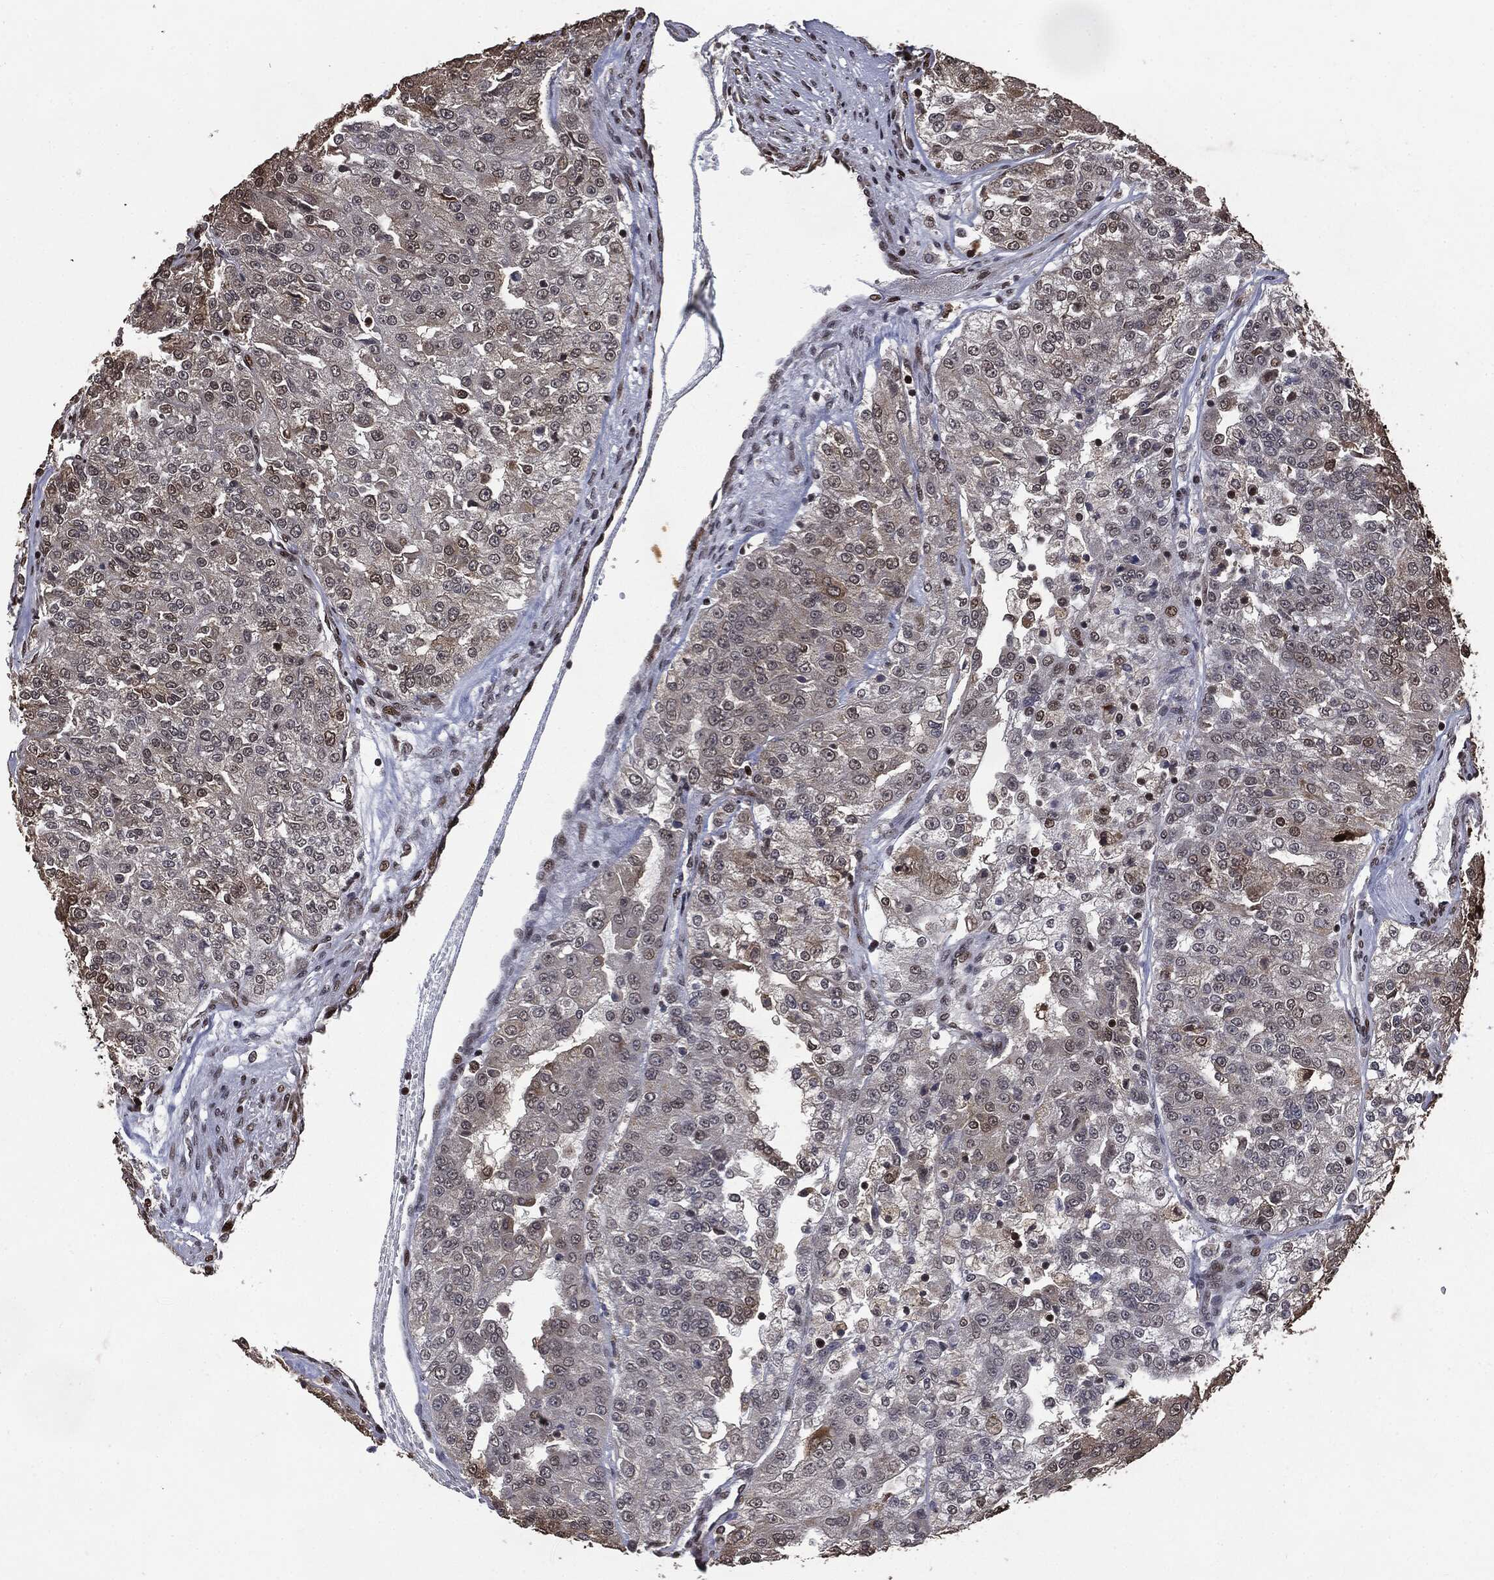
{"staining": {"intensity": "moderate", "quantity": "<25%", "location": "cytoplasmic/membranous,nuclear"}, "tissue": "renal cancer", "cell_type": "Tumor cells", "image_type": "cancer", "snomed": [{"axis": "morphology", "description": "Adenocarcinoma, NOS"}, {"axis": "topography", "description": "Kidney"}], "caption": "The image exhibits a brown stain indicating the presence of a protein in the cytoplasmic/membranous and nuclear of tumor cells in renal cancer. (DAB (3,3'-diaminobenzidine) IHC, brown staining for protein, blue staining for nuclei).", "gene": "DVL2", "patient": {"sex": "female", "age": 63}}